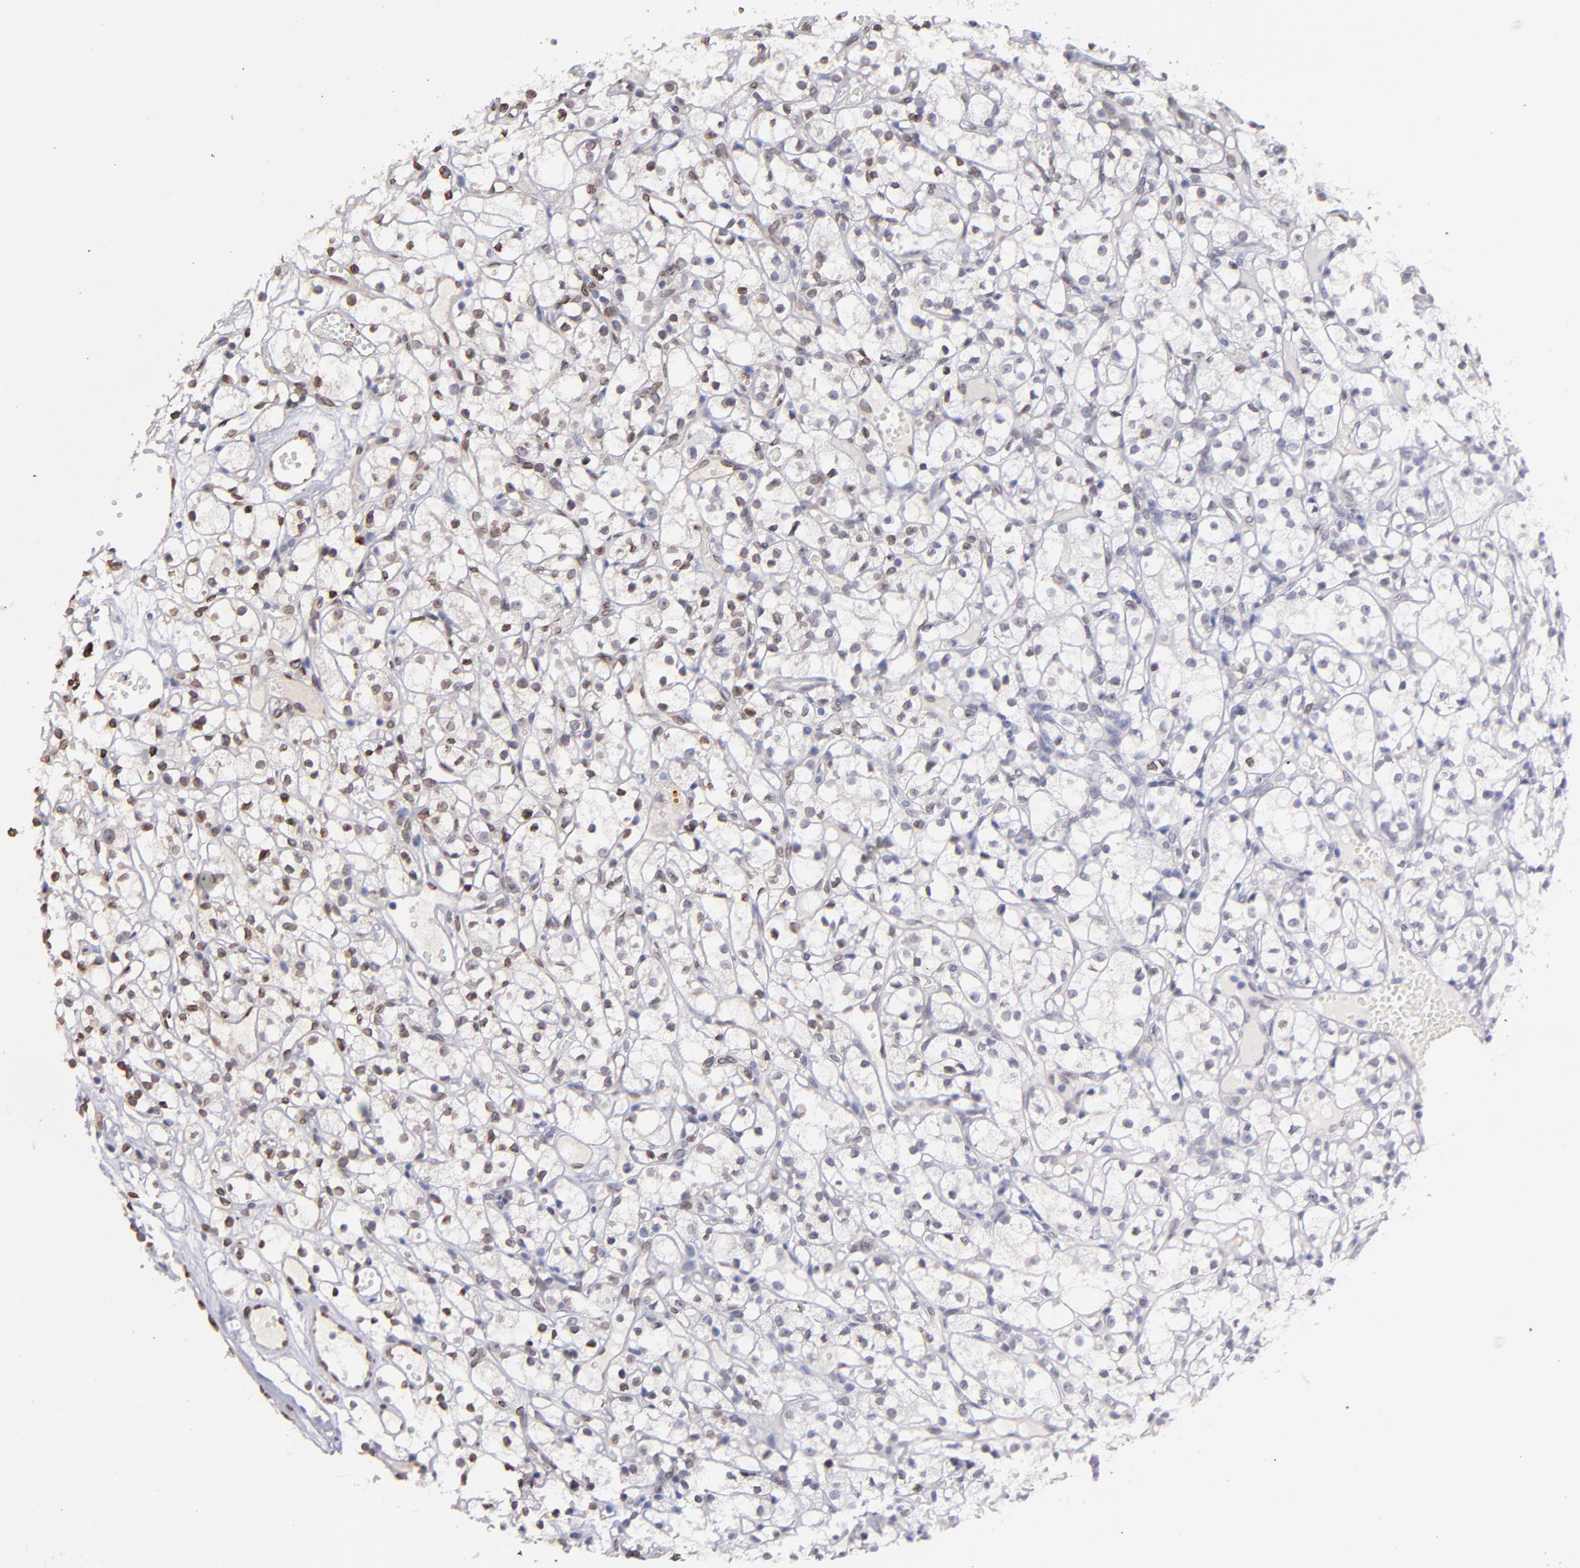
{"staining": {"intensity": "moderate", "quantity": "<25%", "location": "cytoplasmic/membranous,nuclear"}, "tissue": "renal cancer", "cell_type": "Tumor cells", "image_type": "cancer", "snomed": [{"axis": "morphology", "description": "Adenocarcinoma, NOS"}, {"axis": "topography", "description": "Kidney"}], "caption": "About <25% of tumor cells in renal cancer display moderate cytoplasmic/membranous and nuclear protein staining as visualized by brown immunohistochemical staining.", "gene": "PUM3", "patient": {"sex": "male", "age": 61}}